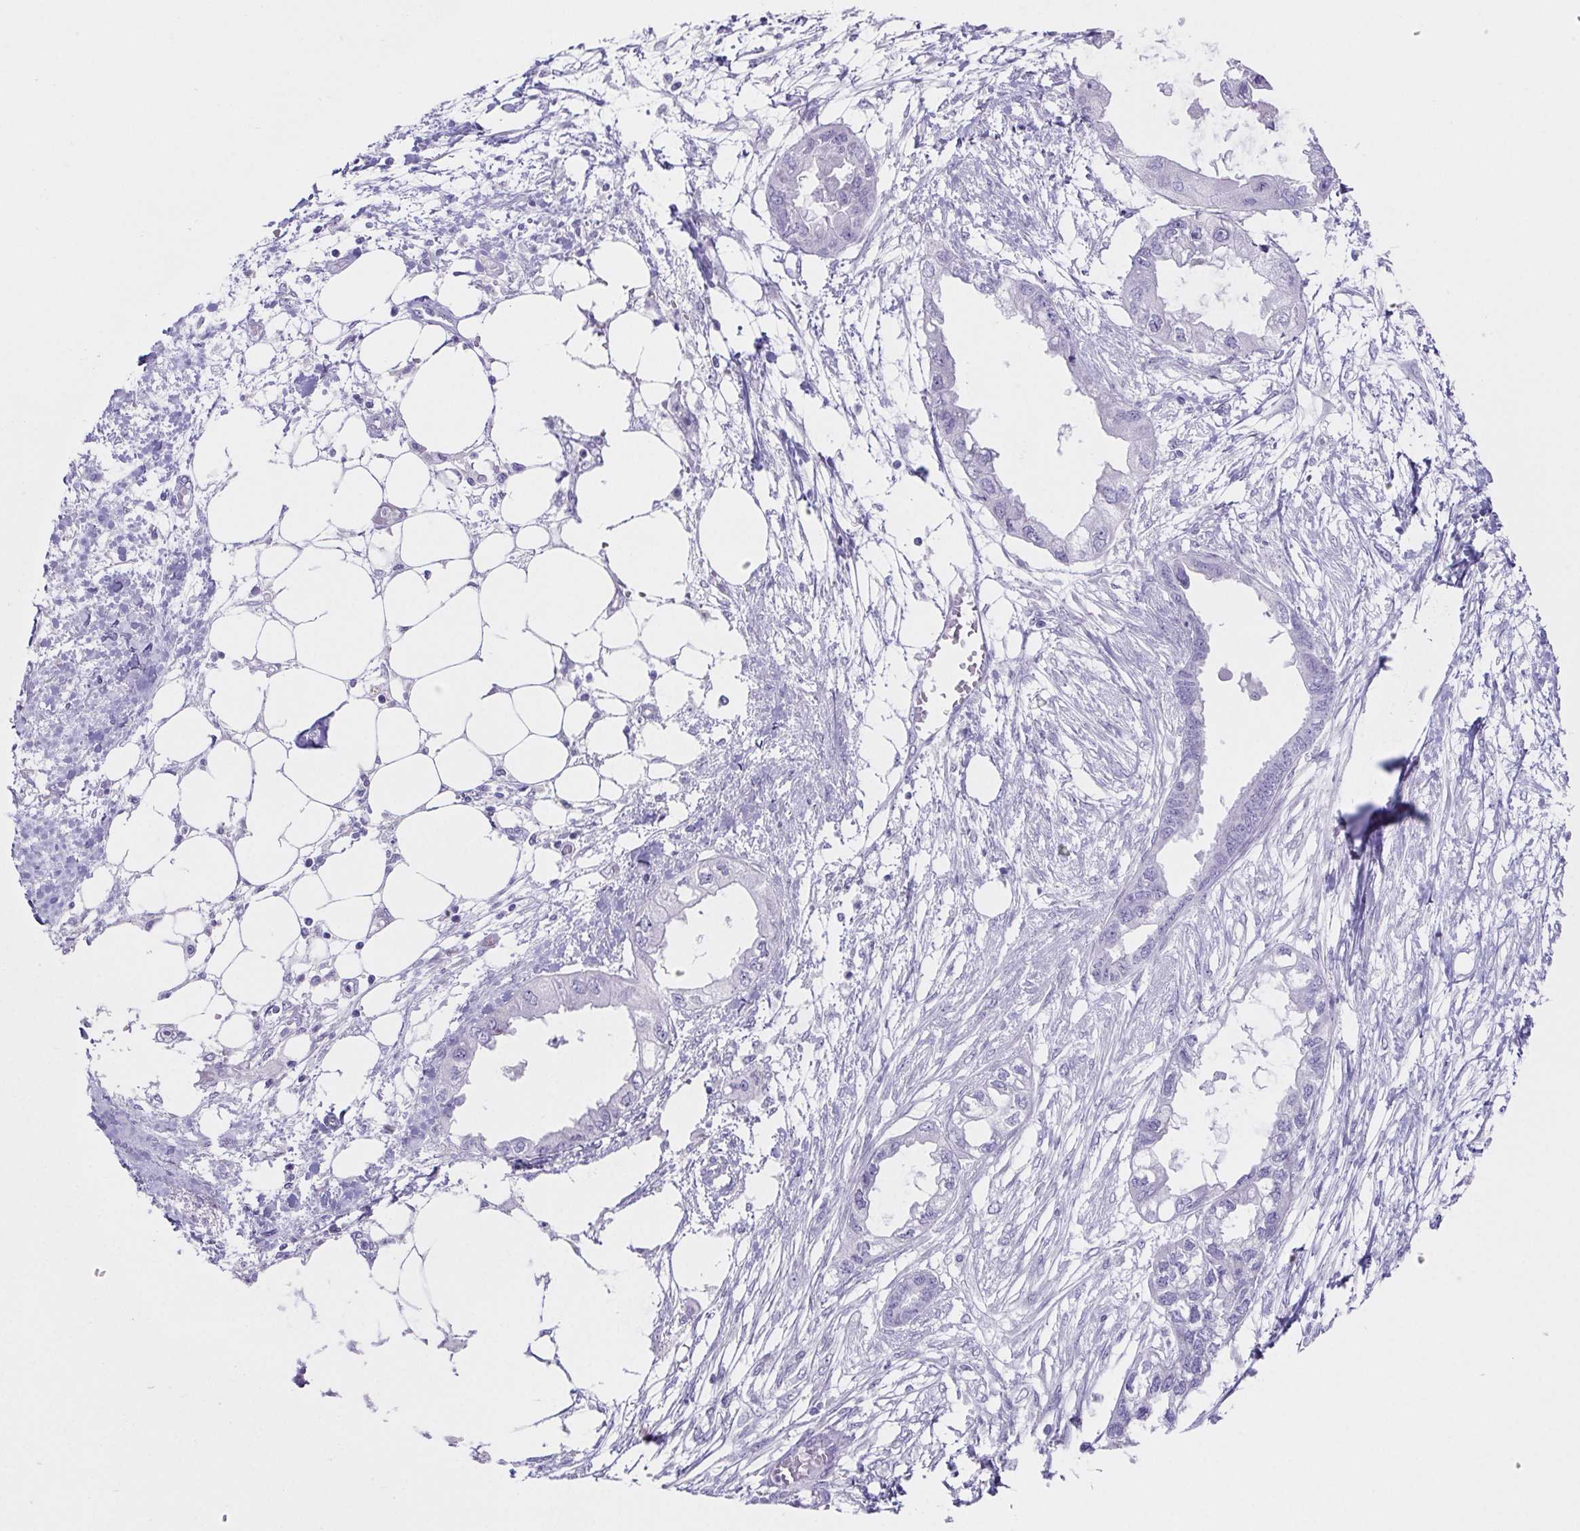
{"staining": {"intensity": "negative", "quantity": "none", "location": "none"}, "tissue": "endometrial cancer", "cell_type": "Tumor cells", "image_type": "cancer", "snomed": [{"axis": "morphology", "description": "Adenocarcinoma, NOS"}, {"axis": "morphology", "description": "Adenocarcinoma, metastatic, NOS"}, {"axis": "topography", "description": "Adipose tissue"}, {"axis": "topography", "description": "Endometrium"}], "caption": "An immunohistochemistry histopathology image of metastatic adenocarcinoma (endometrial) is shown. There is no staining in tumor cells of metastatic adenocarcinoma (endometrial).", "gene": "HDGFL1", "patient": {"sex": "female", "age": 67}}